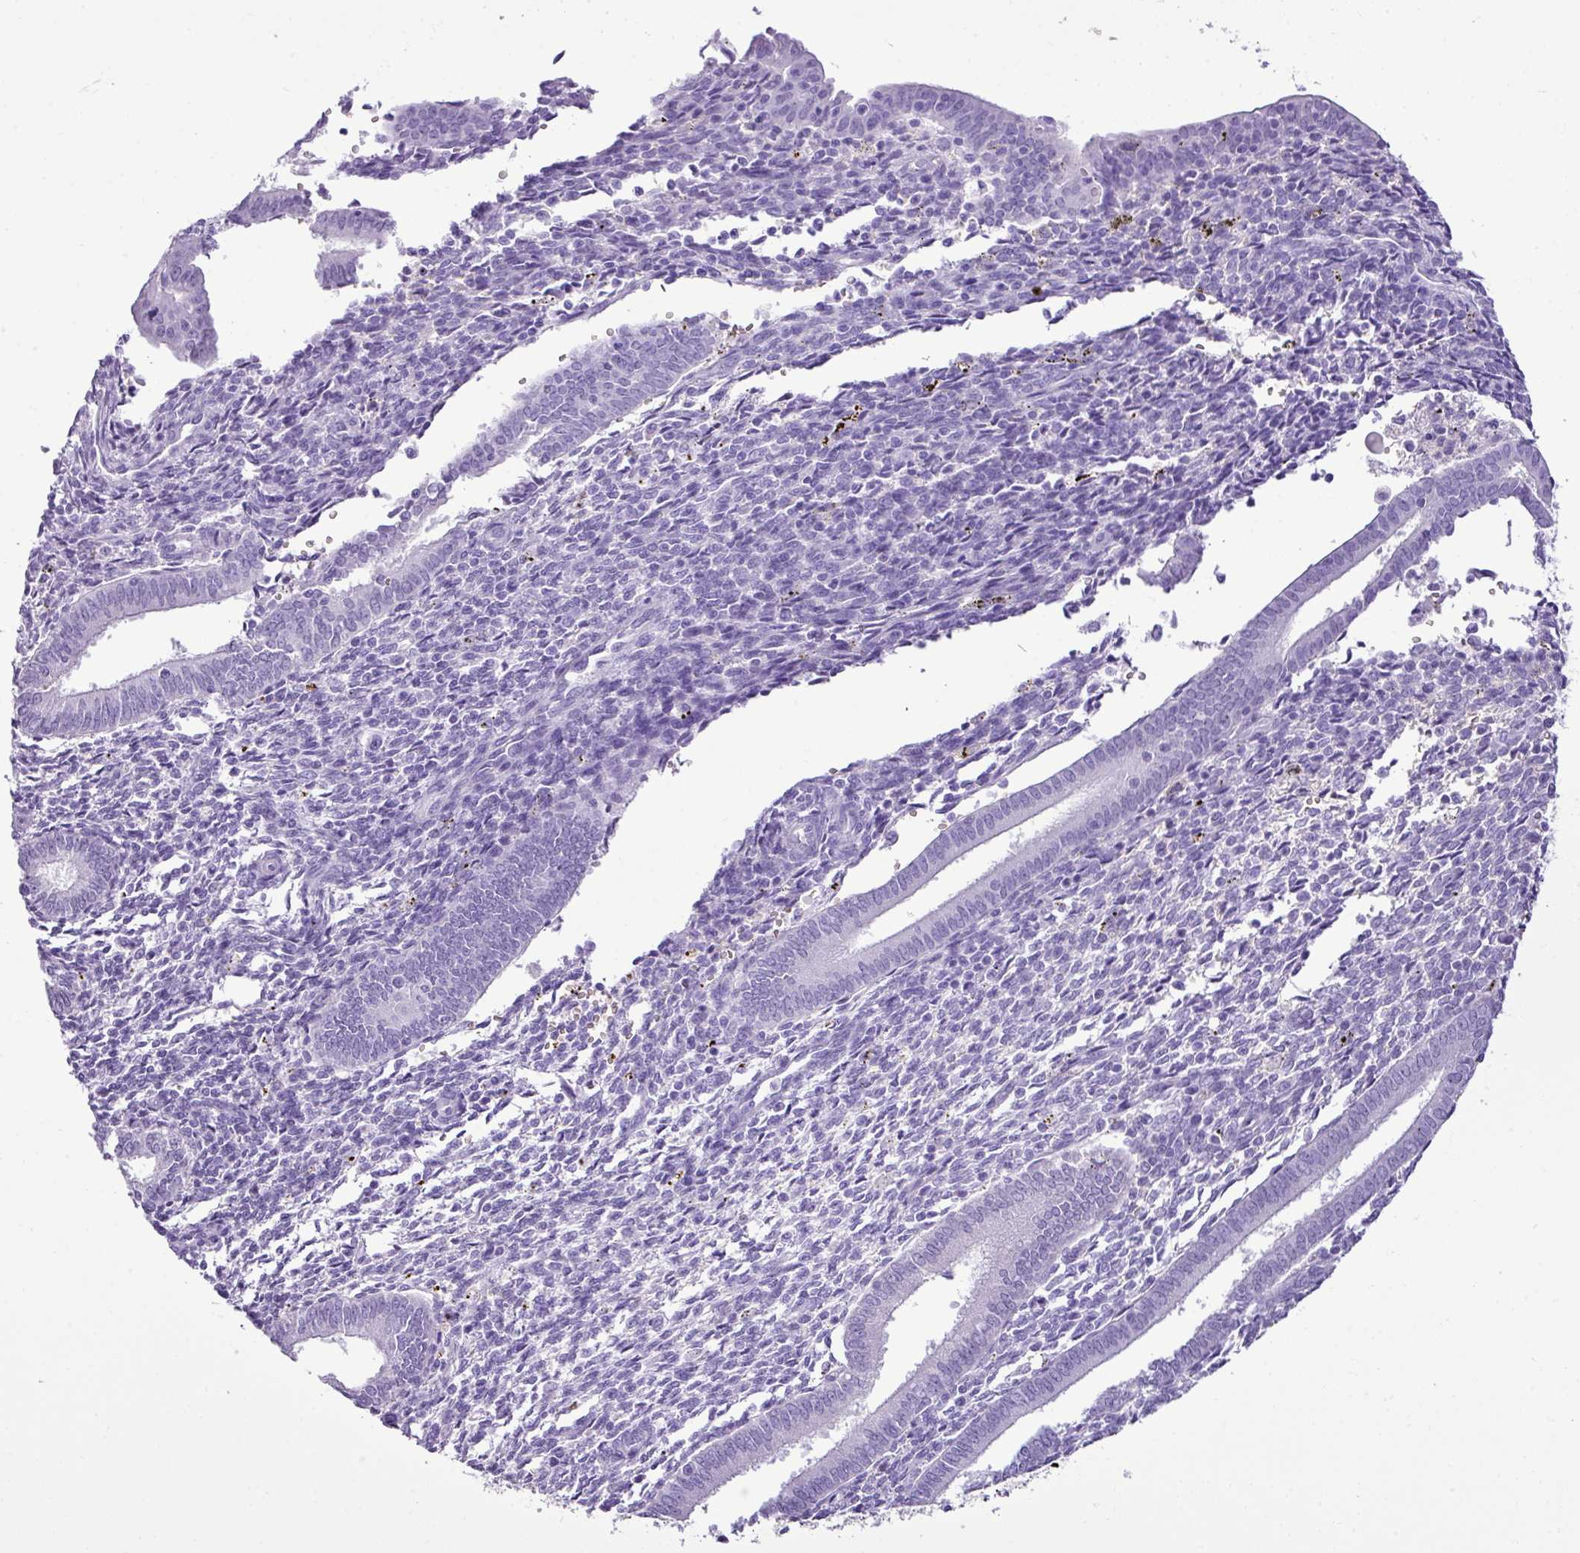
{"staining": {"intensity": "negative", "quantity": "none", "location": "none"}, "tissue": "endometrium", "cell_type": "Cells in endometrial stroma", "image_type": "normal", "snomed": [{"axis": "morphology", "description": "Normal tissue, NOS"}, {"axis": "topography", "description": "Endometrium"}], "caption": "Cells in endometrial stroma are negative for brown protein staining in normal endometrium. Nuclei are stained in blue.", "gene": "ZSCAN5A", "patient": {"sex": "female", "age": 41}}